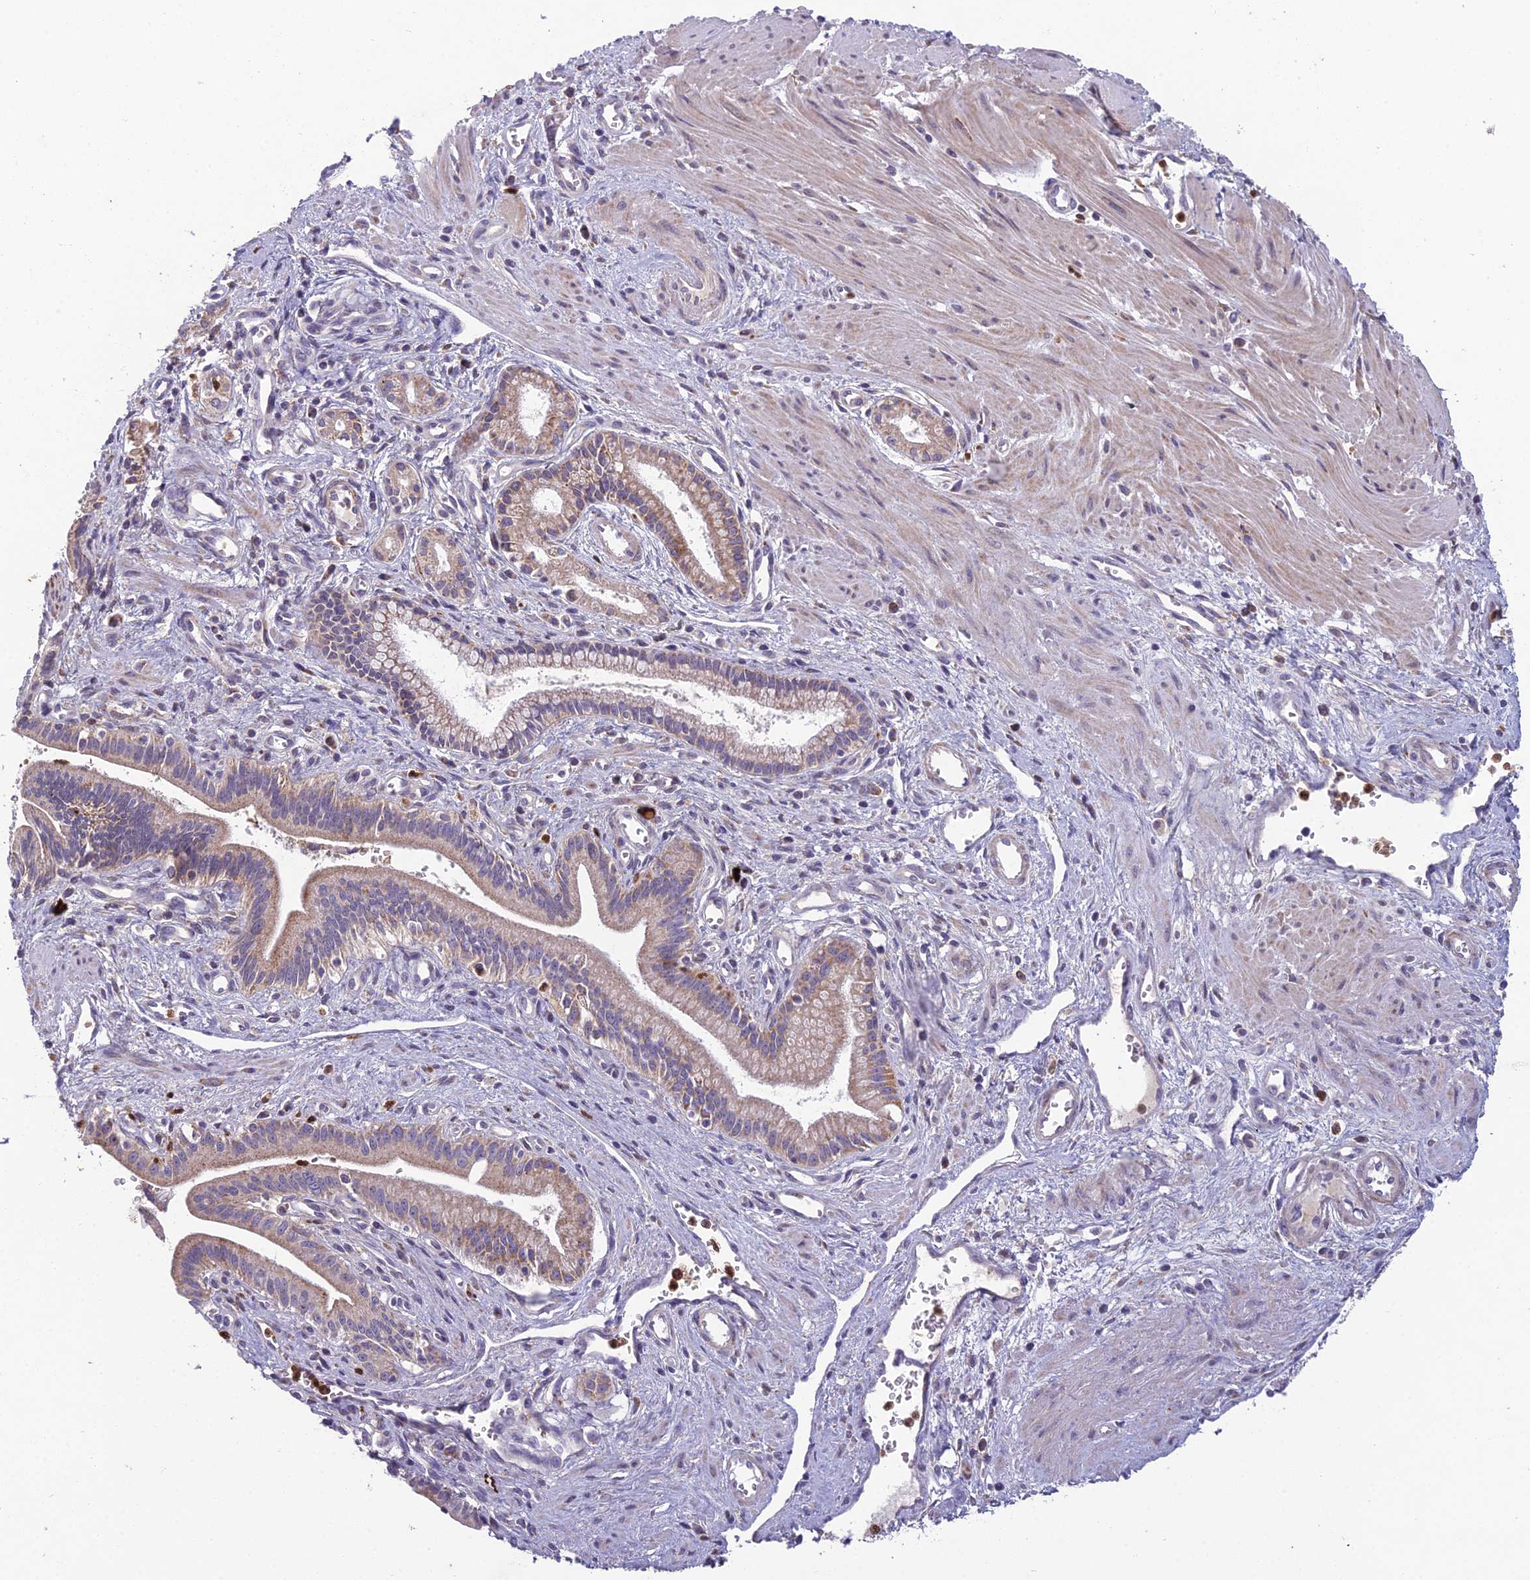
{"staining": {"intensity": "weak", "quantity": ">75%", "location": "cytoplasmic/membranous"}, "tissue": "pancreatic cancer", "cell_type": "Tumor cells", "image_type": "cancer", "snomed": [{"axis": "morphology", "description": "Adenocarcinoma, NOS"}, {"axis": "topography", "description": "Pancreas"}], "caption": "Pancreatic adenocarcinoma was stained to show a protein in brown. There is low levels of weak cytoplasmic/membranous expression in about >75% of tumor cells. The staining is performed using DAB brown chromogen to label protein expression. The nuclei are counter-stained blue using hematoxylin.", "gene": "ENSG00000188897", "patient": {"sex": "male", "age": 78}}